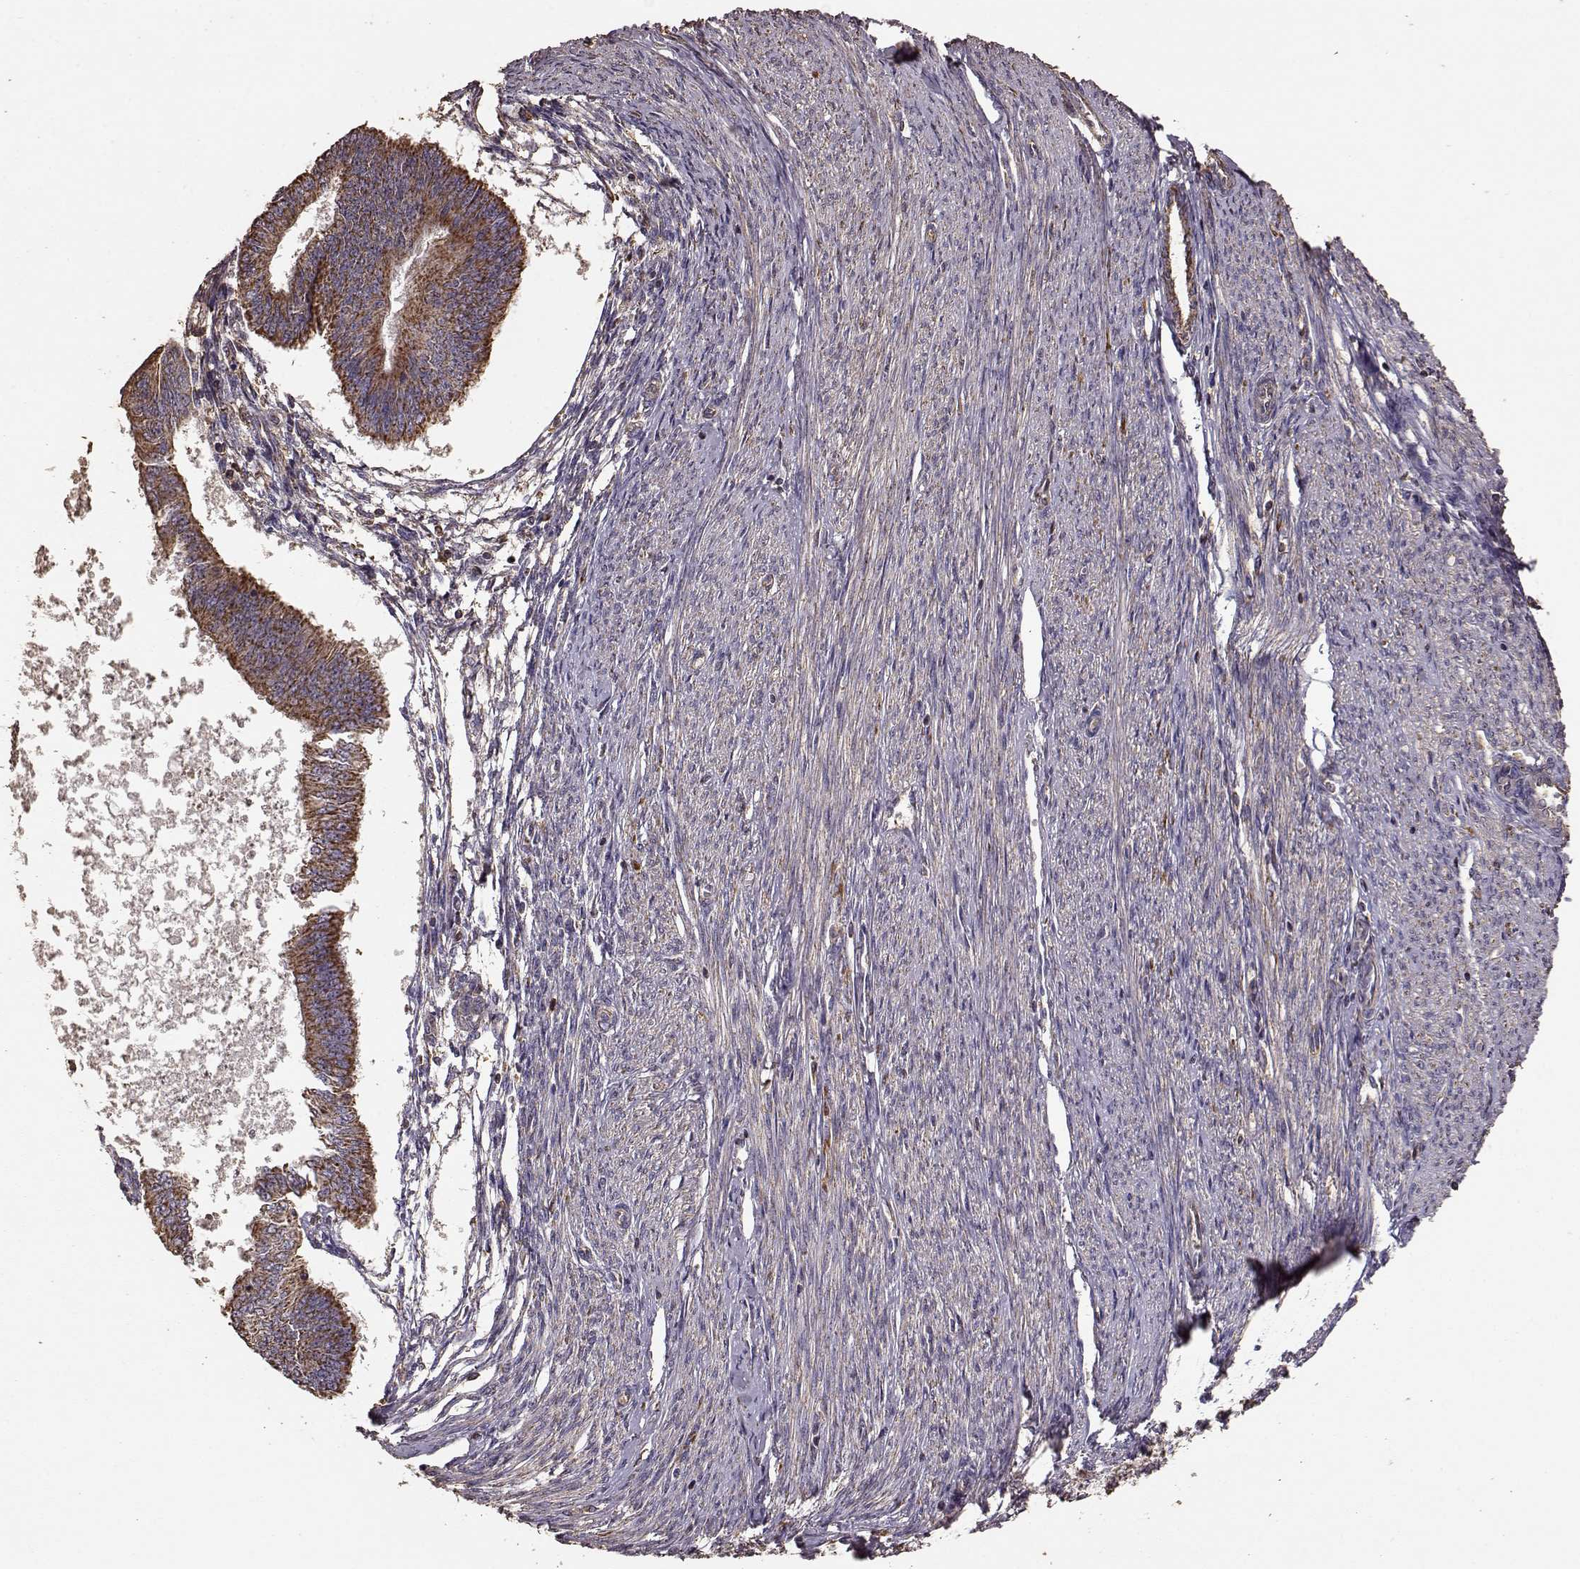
{"staining": {"intensity": "strong", "quantity": "25%-75%", "location": "cytoplasmic/membranous"}, "tissue": "endometrial cancer", "cell_type": "Tumor cells", "image_type": "cancer", "snomed": [{"axis": "morphology", "description": "Adenocarcinoma, NOS"}, {"axis": "topography", "description": "Endometrium"}], "caption": "Endometrial cancer (adenocarcinoma) was stained to show a protein in brown. There is high levels of strong cytoplasmic/membranous positivity in about 25%-75% of tumor cells. The staining is performed using DAB (3,3'-diaminobenzidine) brown chromogen to label protein expression. The nuclei are counter-stained blue using hematoxylin.", "gene": "PTGES2", "patient": {"sex": "female", "age": 58}}